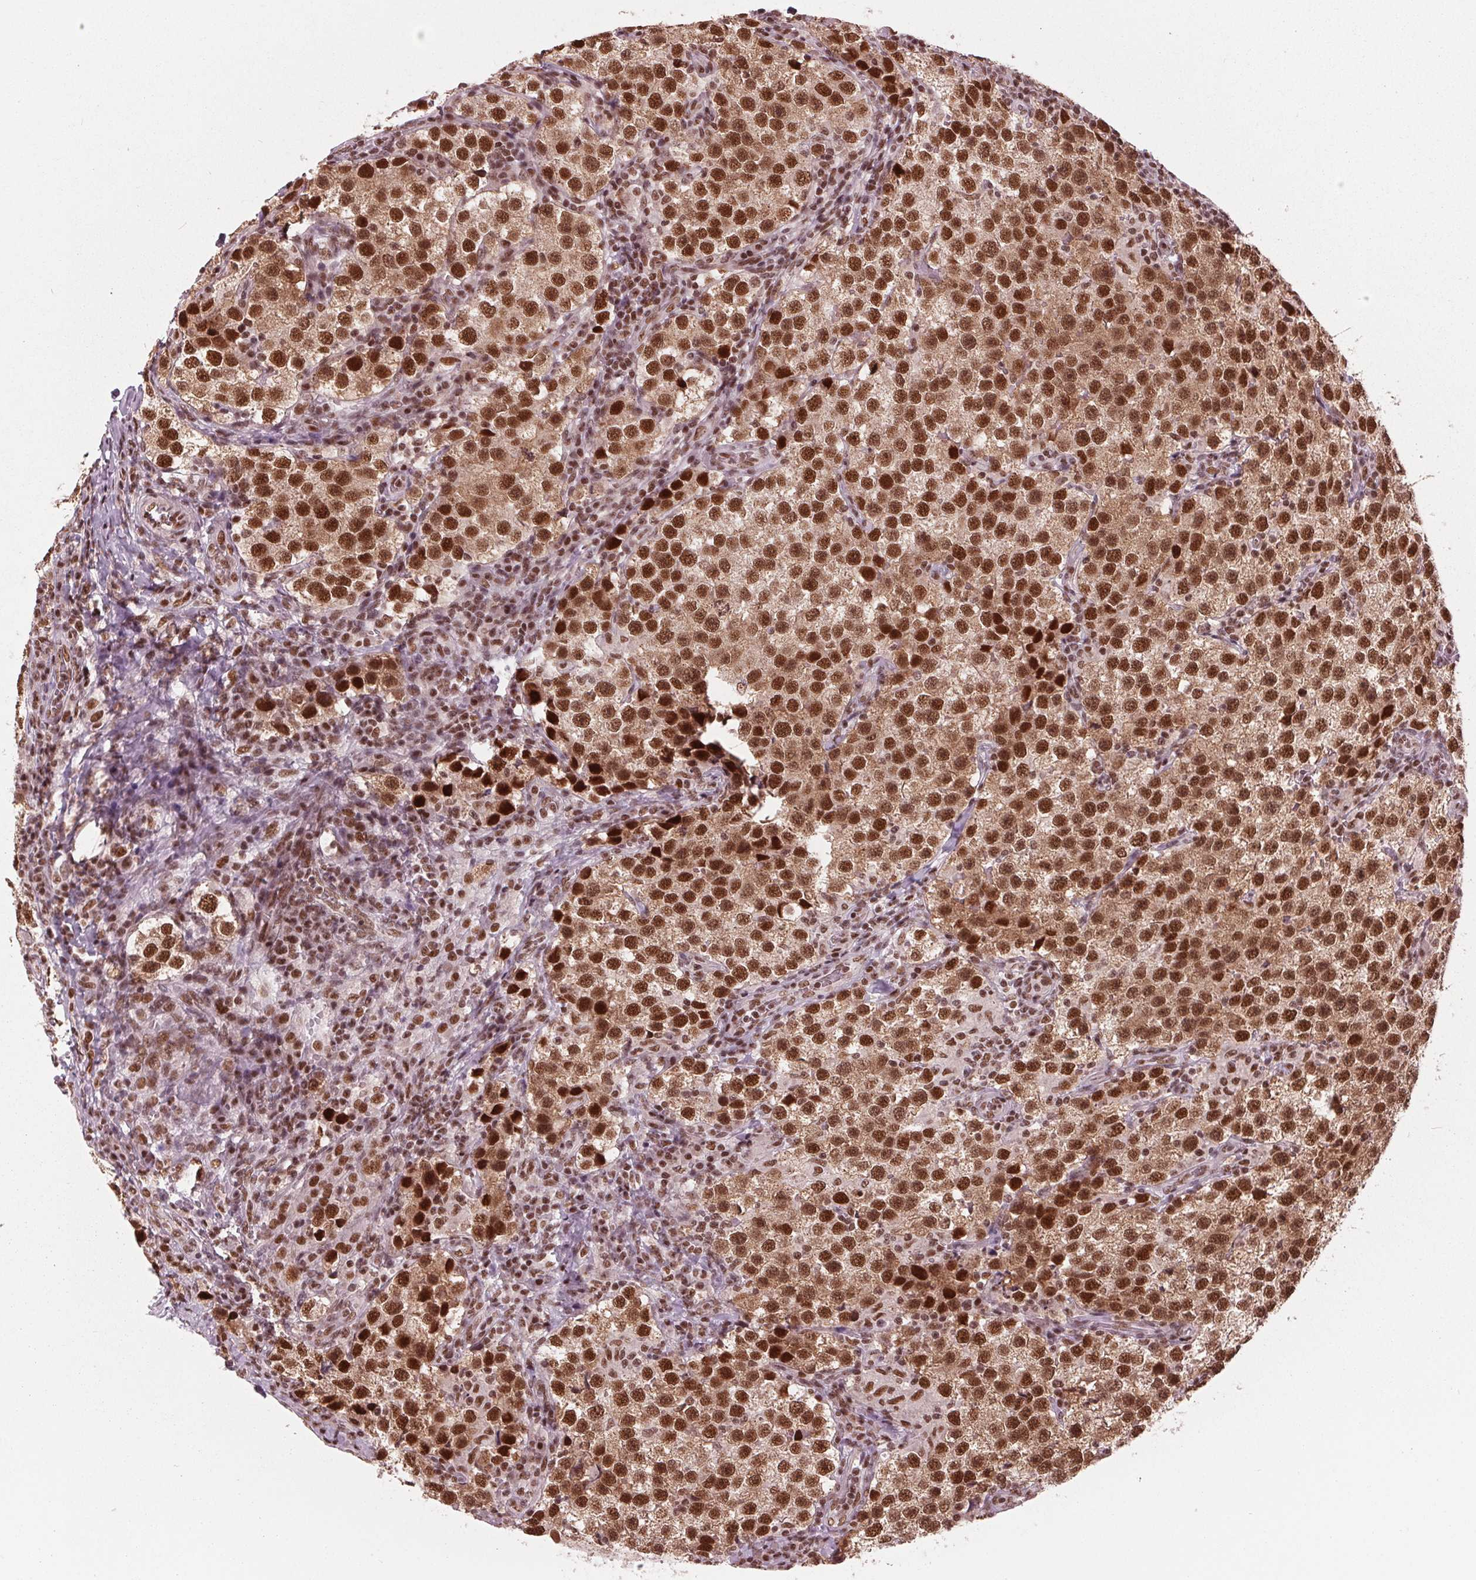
{"staining": {"intensity": "strong", "quantity": ">75%", "location": "cytoplasmic/membranous,nuclear"}, "tissue": "testis cancer", "cell_type": "Tumor cells", "image_type": "cancer", "snomed": [{"axis": "morphology", "description": "Seminoma, NOS"}, {"axis": "topography", "description": "Testis"}], "caption": "Protein staining by IHC exhibits strong cytoplasmic/membranous and nuclear positivity in approximately >75% of tumor cells in testis cancer.", "gene": "LSM2", "patient": {"sex": "male", "age": 37}}